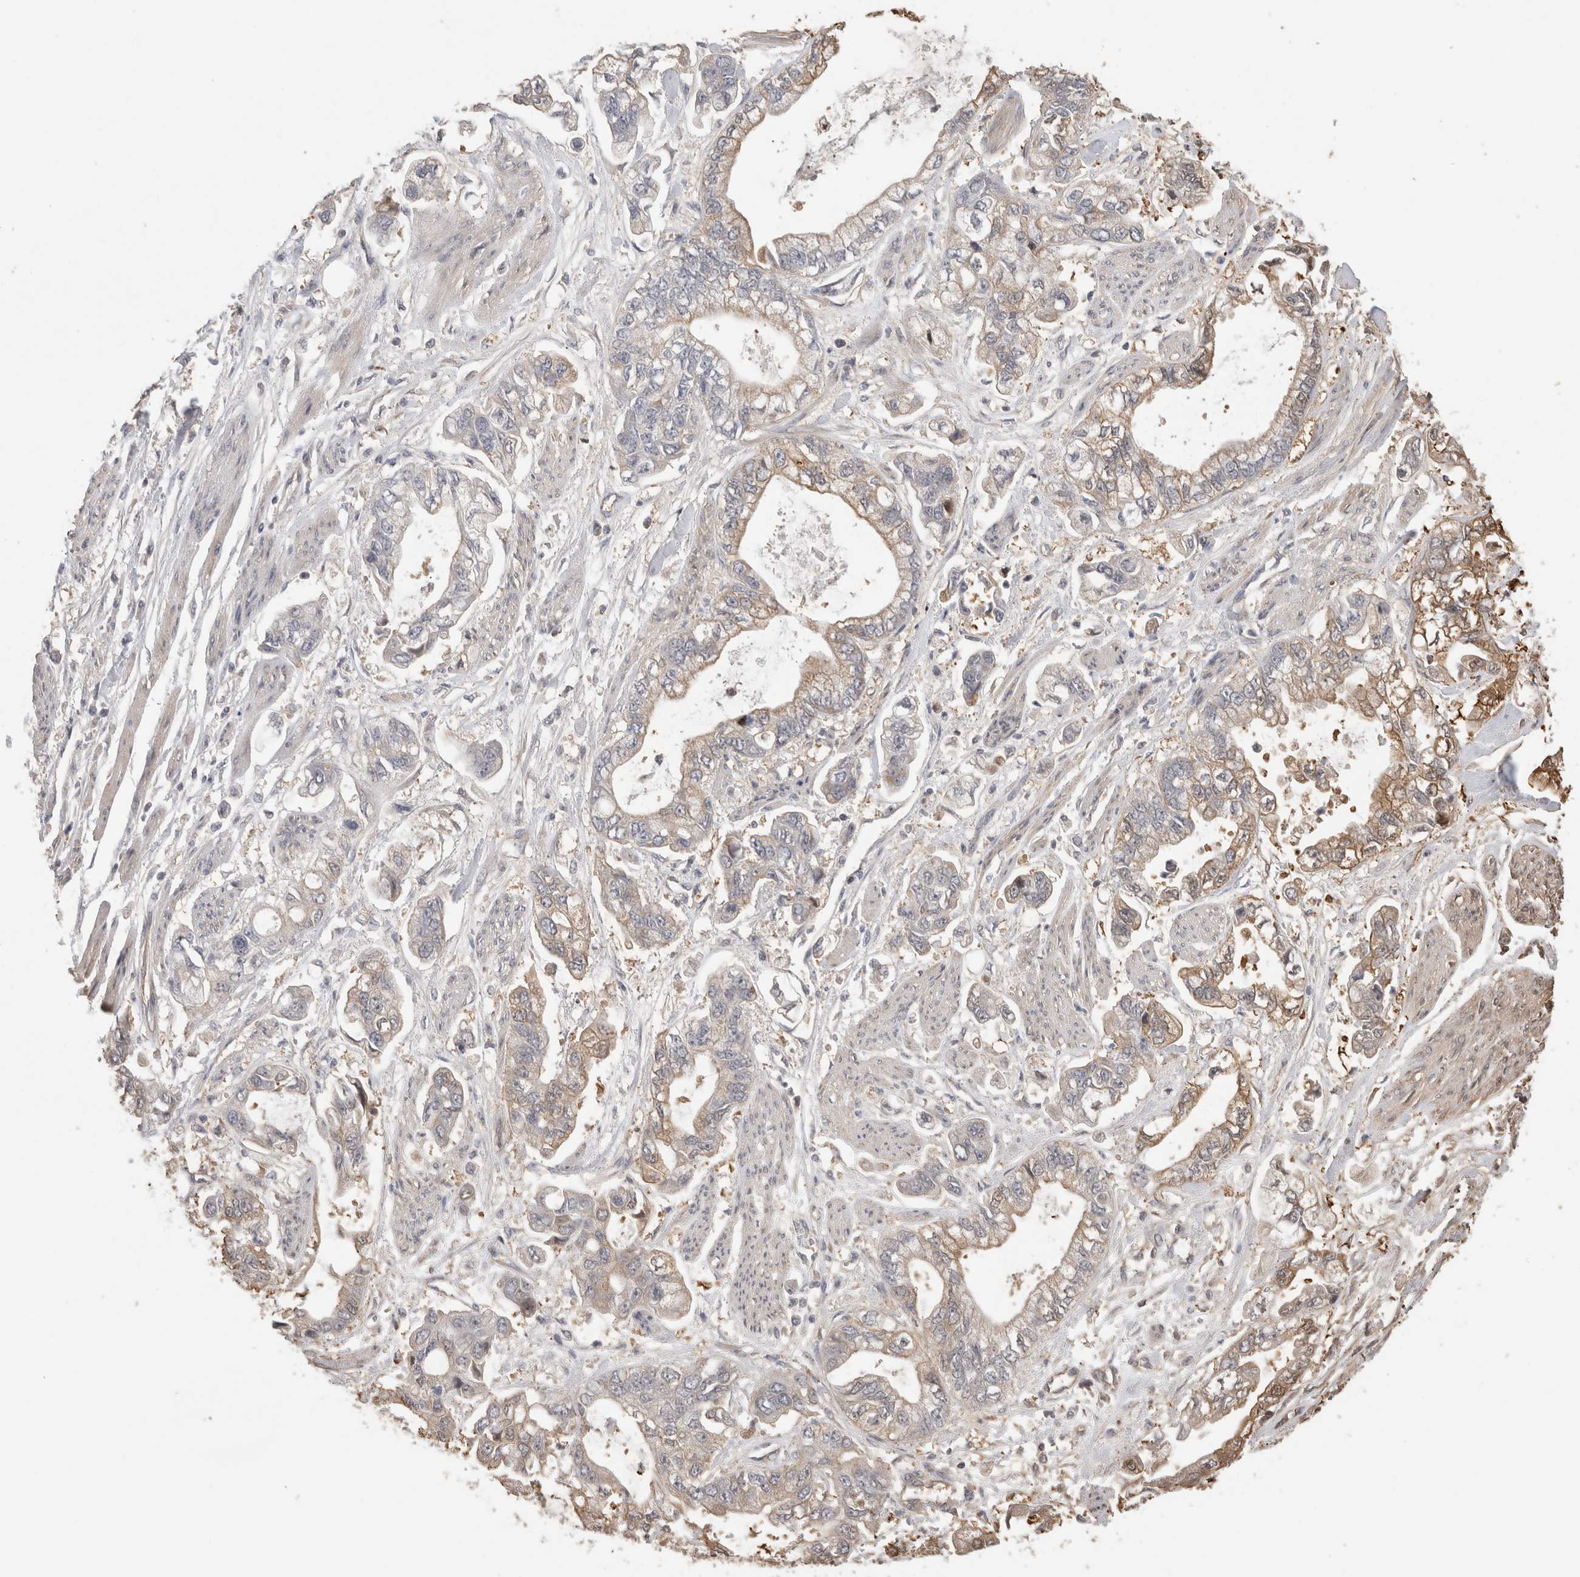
{"staining": {"intensity": "moderate", "quantity": "25%-75%", "location": "cytoplasmic/membranous"}, "tissue": "stomach cancer", "cell_type": "Tumor cells", "image_type": "cancer", "snomed": [{"axis": "morphology", "description": "Normal tissue, NOS"}, {"axis": "morphology", "description": "Adenocarcinoma, NOS"}, {"axis": "topography", "description": "Stomach"}], "caption": "High-magnification brightfield microscopy of adenocarcinoma (stomach) stained with DAB (3,3'-diaminobenzidine) (brown) and counterstained with hematoxylin (blue). tumor cells exhibit moderate cytoplasmic/membranous positivity is identified in approximately25%-75% of cells.", "gene": "IMMP2L", "patient": {"sex": "male", "age": 62}}